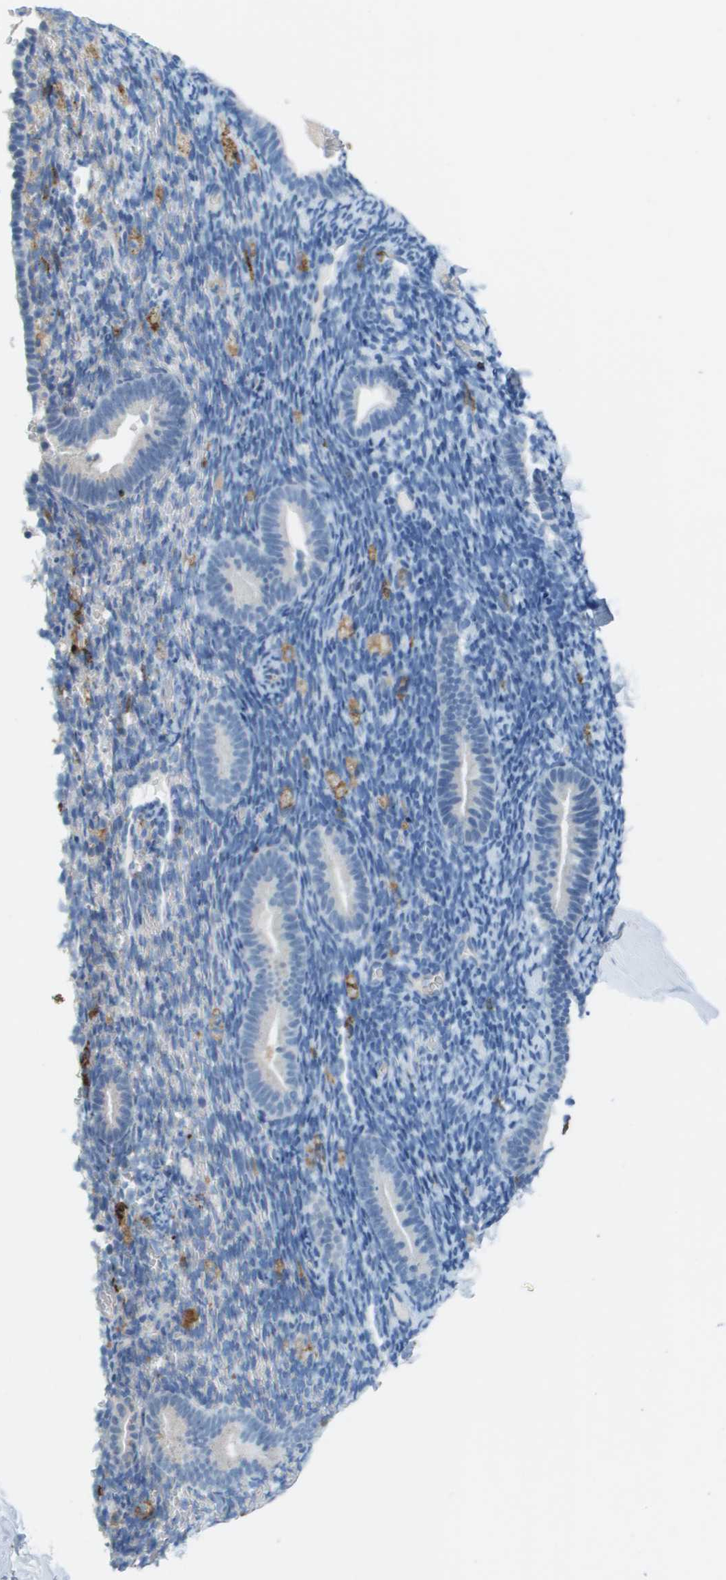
{"staining": {"intensity": "negative", "quantity": "none", "location": "none"}, "tissue": "endometrium", "cell_type": "Cells in endometrial stroma", "image_type": "normal", "snomed": [{"axis": "morphology", "description": "Normal tissue, NOS"}, {"axis": "topography", "description": "Endometrium"}], "caption": "Micrograph shows no protein positivity in cells in endometrial stroma of benign endometrium. The staining was performed using DAB (3,3'-diaminobenzidine) to visualize the protein expression in brown, while the nuclei were stained in blue with hematoxylin (Magnification: 20x).", "gene": "ZBTB43", "patient": {"sex": "female", "age": 51}}